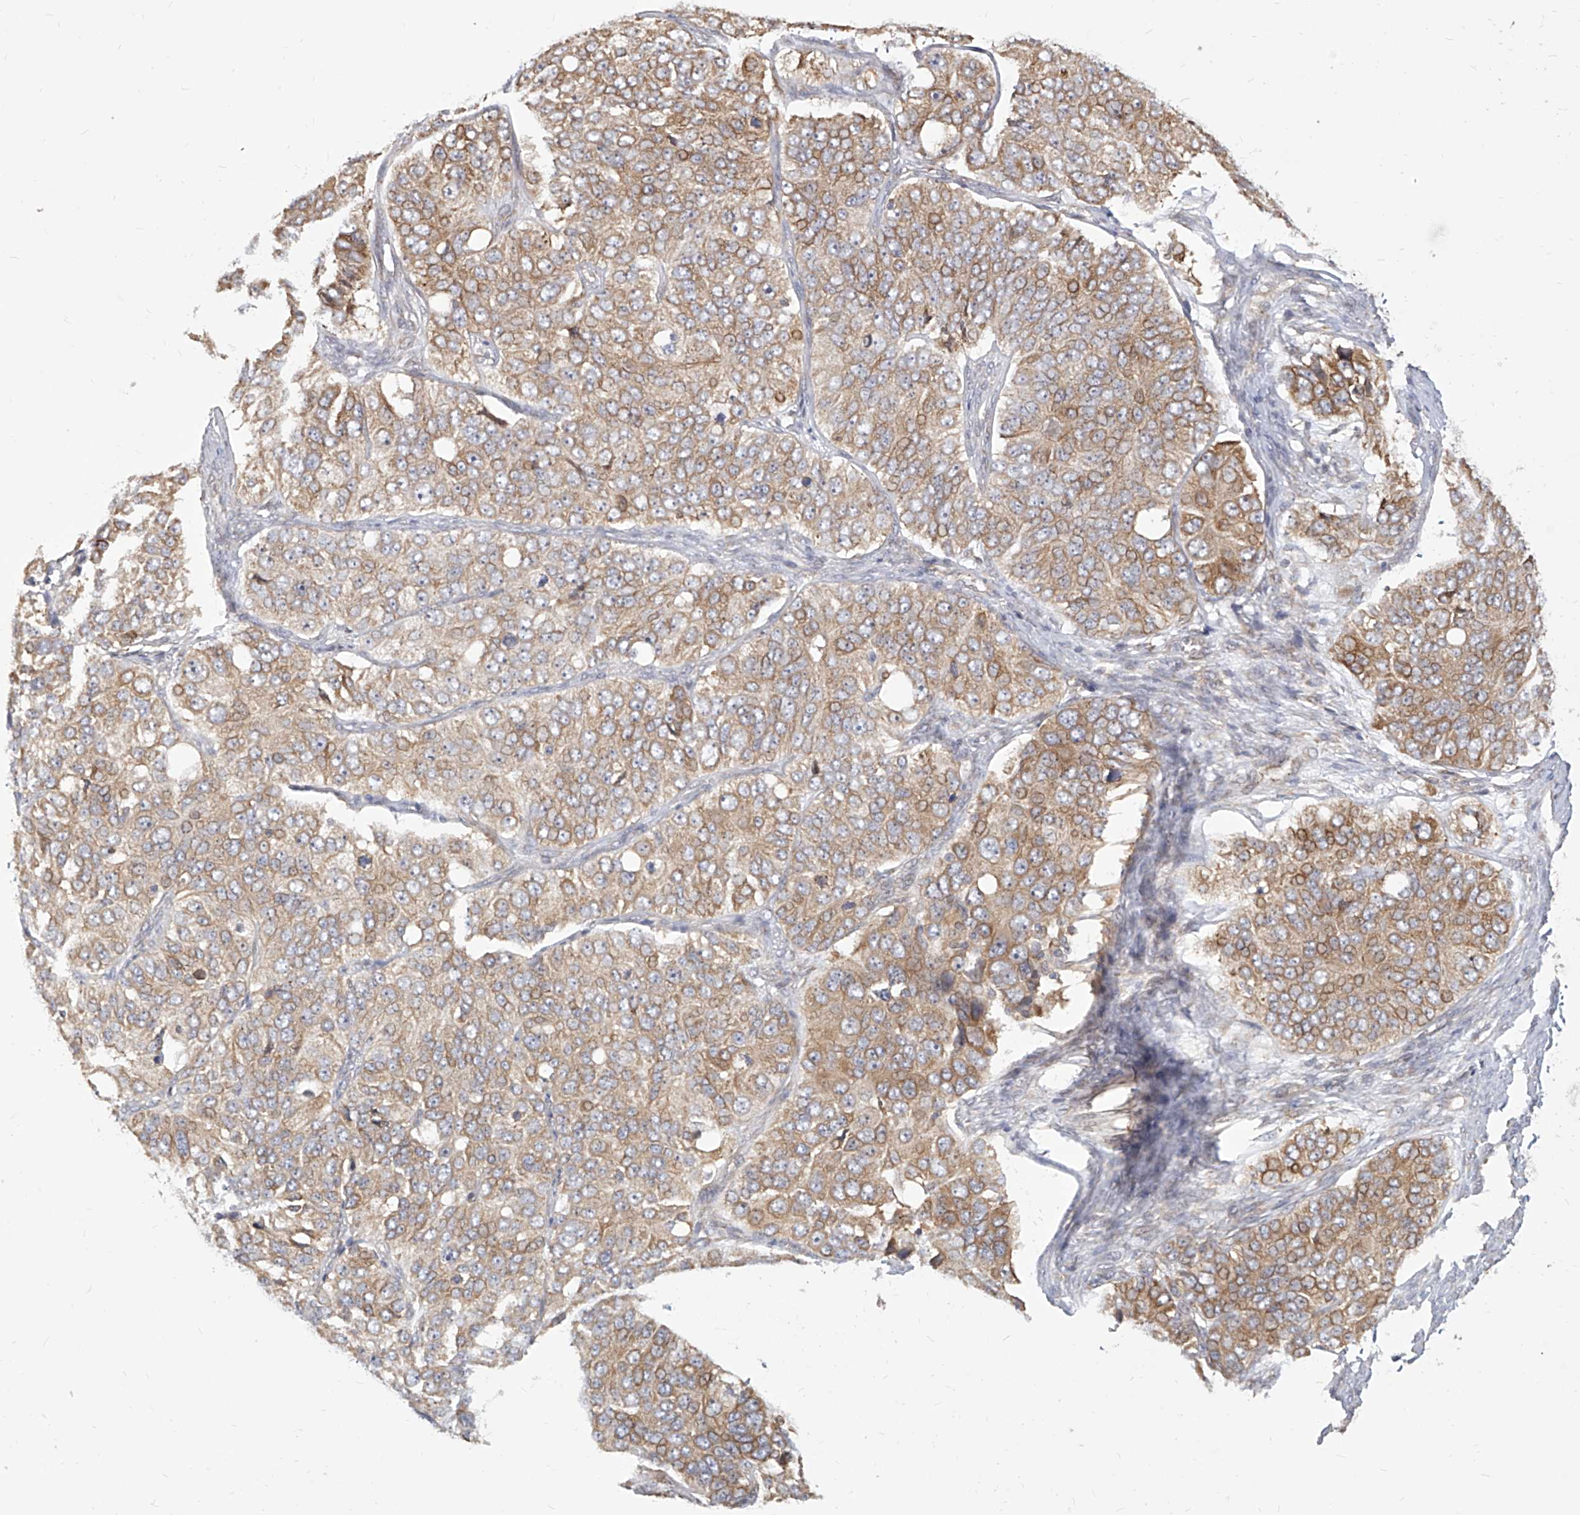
{"staining": {"intensity": "moderate", "quantity": ">75%", "location": "cytoplasmic/membranous"}, "tissue": "ovarian cancer", "cell_type": "Tumor cells", "image_type": "cancer", "snomed": [{"axis": "morphology", "description": "Carcinoma, endometroid"}, {"axis": "topography", "description": "Ovary"}], "caption": "The micrograph reveals immunohistochemical staining of ovarian endometroid carcinoma. There is moderate cytoplasmic/membranous staining is appreciated in approximately >75% of tumor cells. (DAB (3,3'-diaminobenzidine) IHC, brown staining for protein, blue staining for nuclei).", "gene": "FAM83B", "patient": {"sex": "female", "age": 51}}